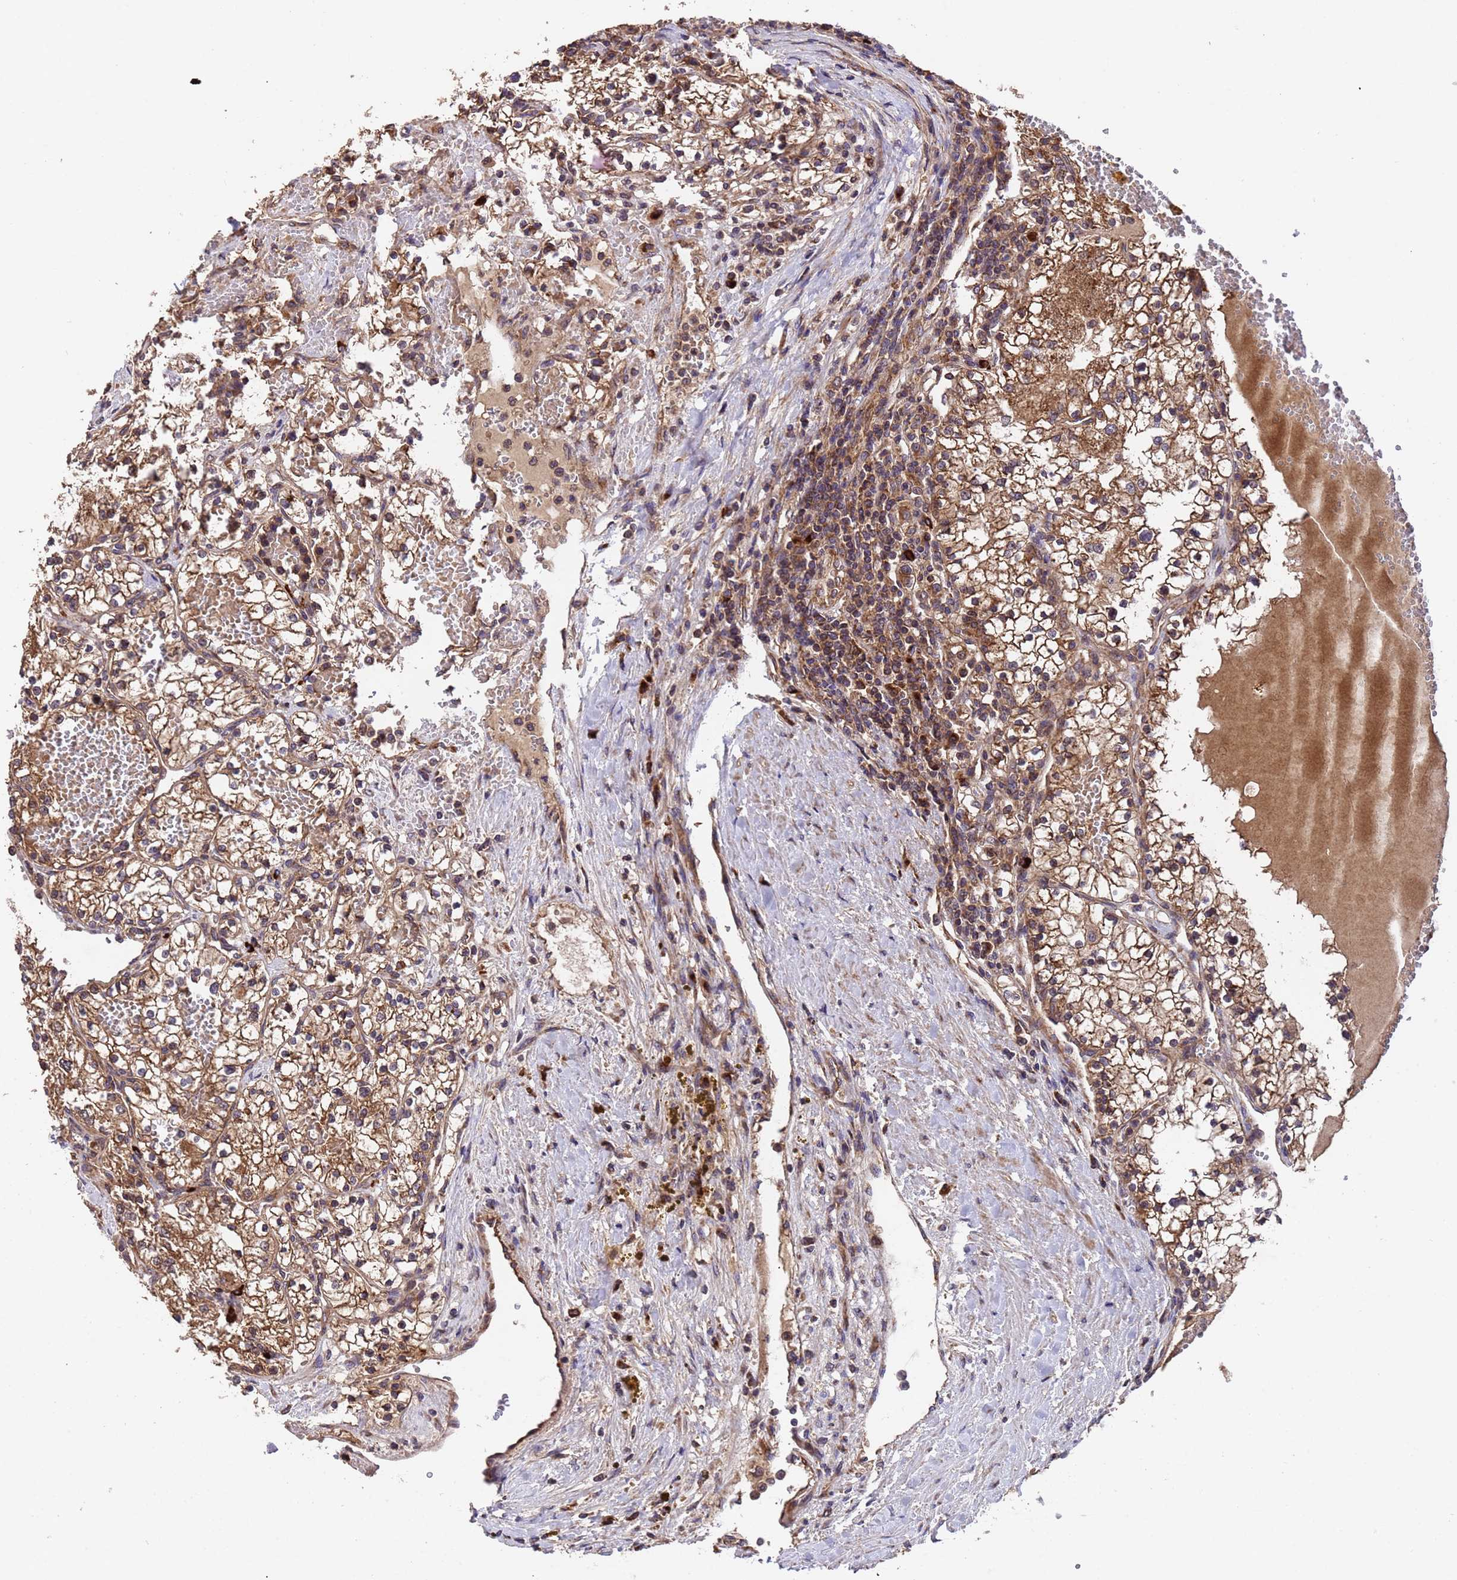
{"staining": {"intensity": "moderate", "quantity": ">75%", "location": "cytoplasmic/membranous"}, "tissue": "renal cancer", "cell_type": "Tumor cells", "image_type": "cancer", "snomed": [{"axis": "morphology", "description": "Normal tissue, NOS"}, {"axis": "morphology", "description": "Adenocarcinoma, NOS"}, {"axis": "topography", "description": "Kidney"}], "caption": "Brown immunohistochemical staining in human renal cancer demonstrates moderate cytoplasmic/membranous staining in approximately >75% of tumor cells.", "gene": "TSR3", "patient": {"sex": "male", "age": 68}}